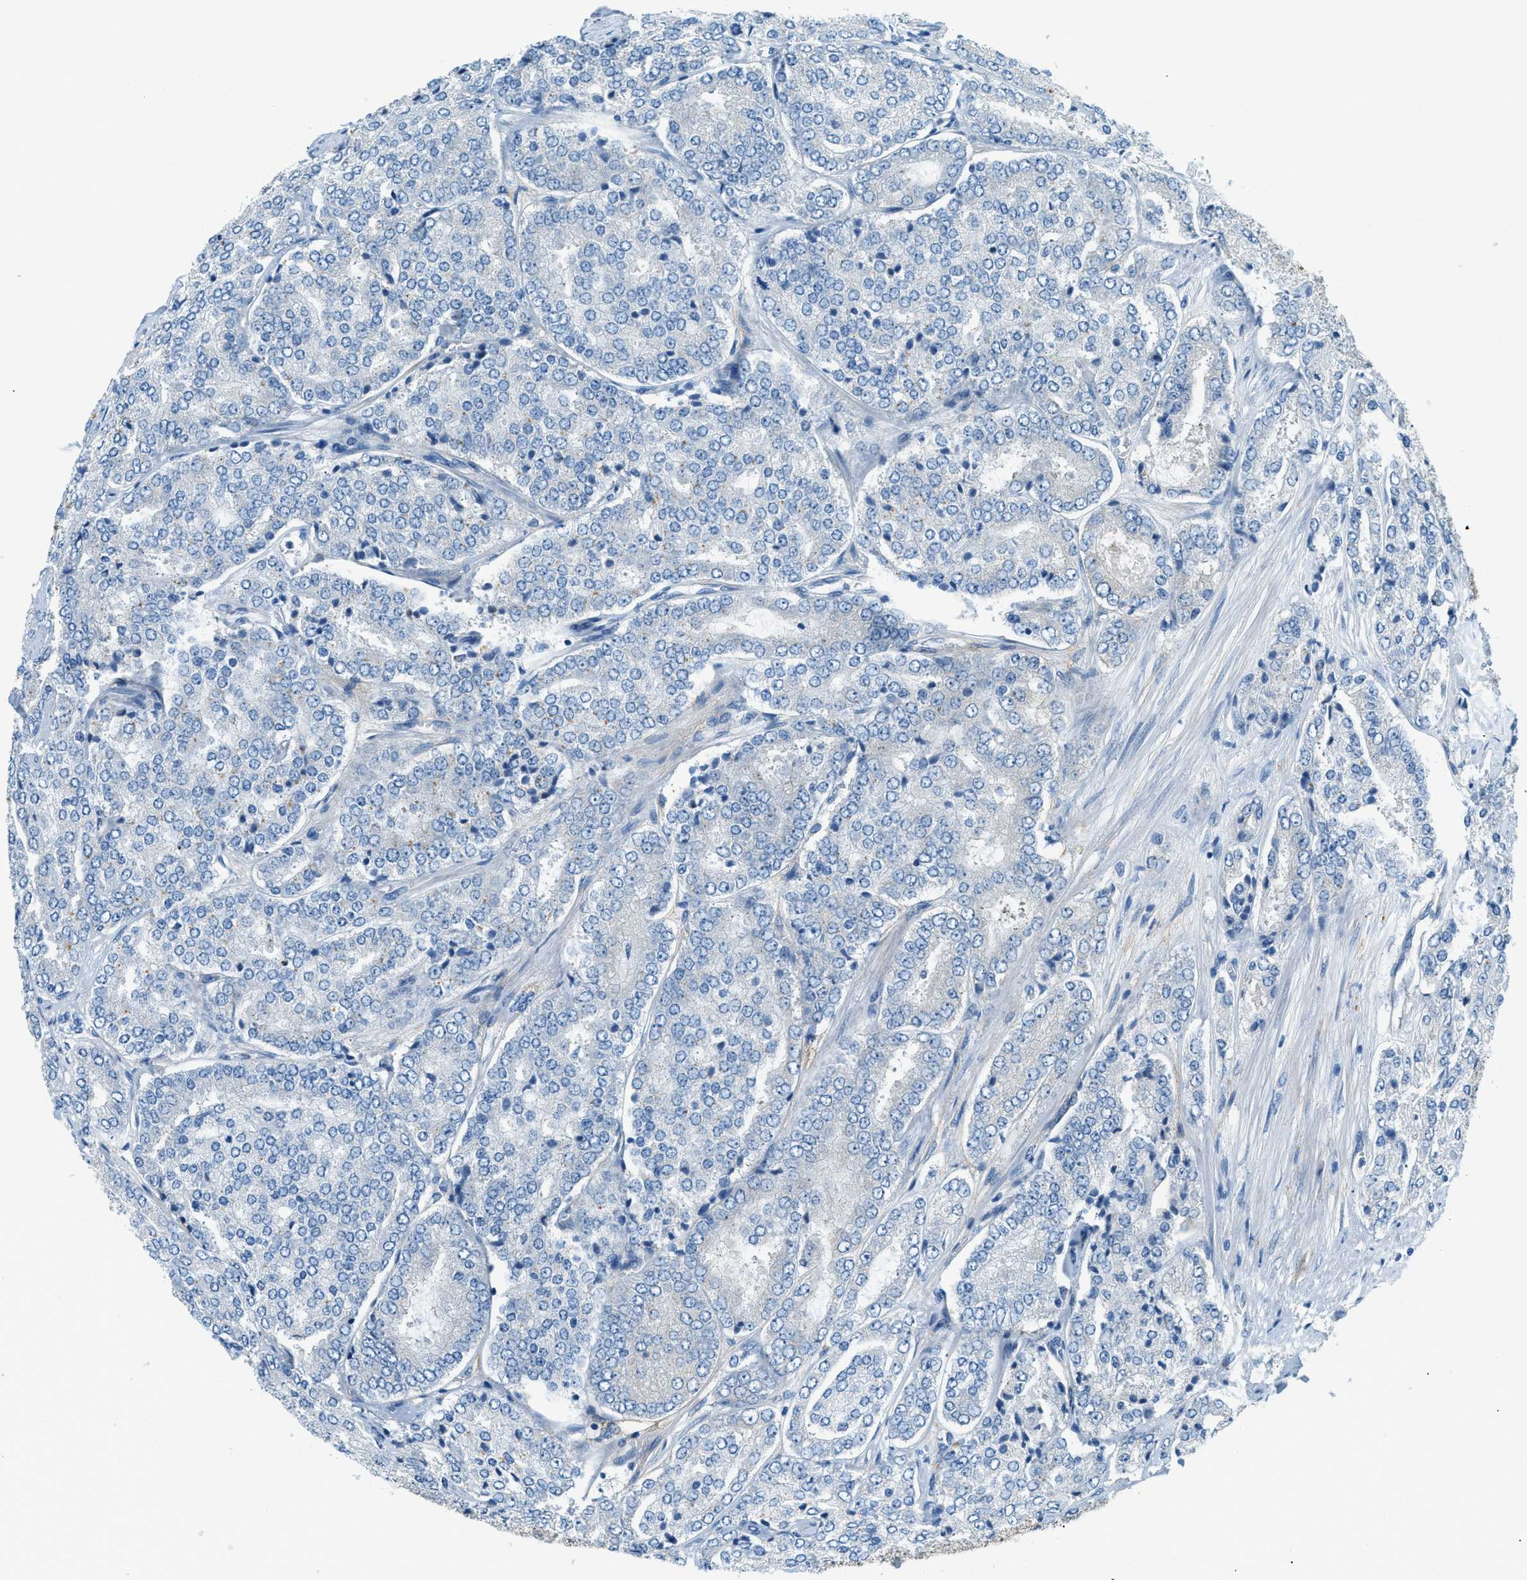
{"staining": {"intensity": "negative", "quantity": "none", "location": "none"}, "tissue": "prostate cancer", "cell_type": "Tumor cells", "image_type": "cancer", "snomed": [{"axis": "morphology", "description": "Adenocarcinoma, High grade"}, {"axis": "topography", "description": "Prostate"}], "caption": "Prostate cancer (adenocarcinoma (high-grade)) was stained to show a protein in brown. There is no significant expression in tumor cells. (DAB (3,3'-diaminobenzidine) immunohistochemistry (IHC), high magnification).", "gene": "ZNF367", "patient": {"sex": "male", "age": 65}}